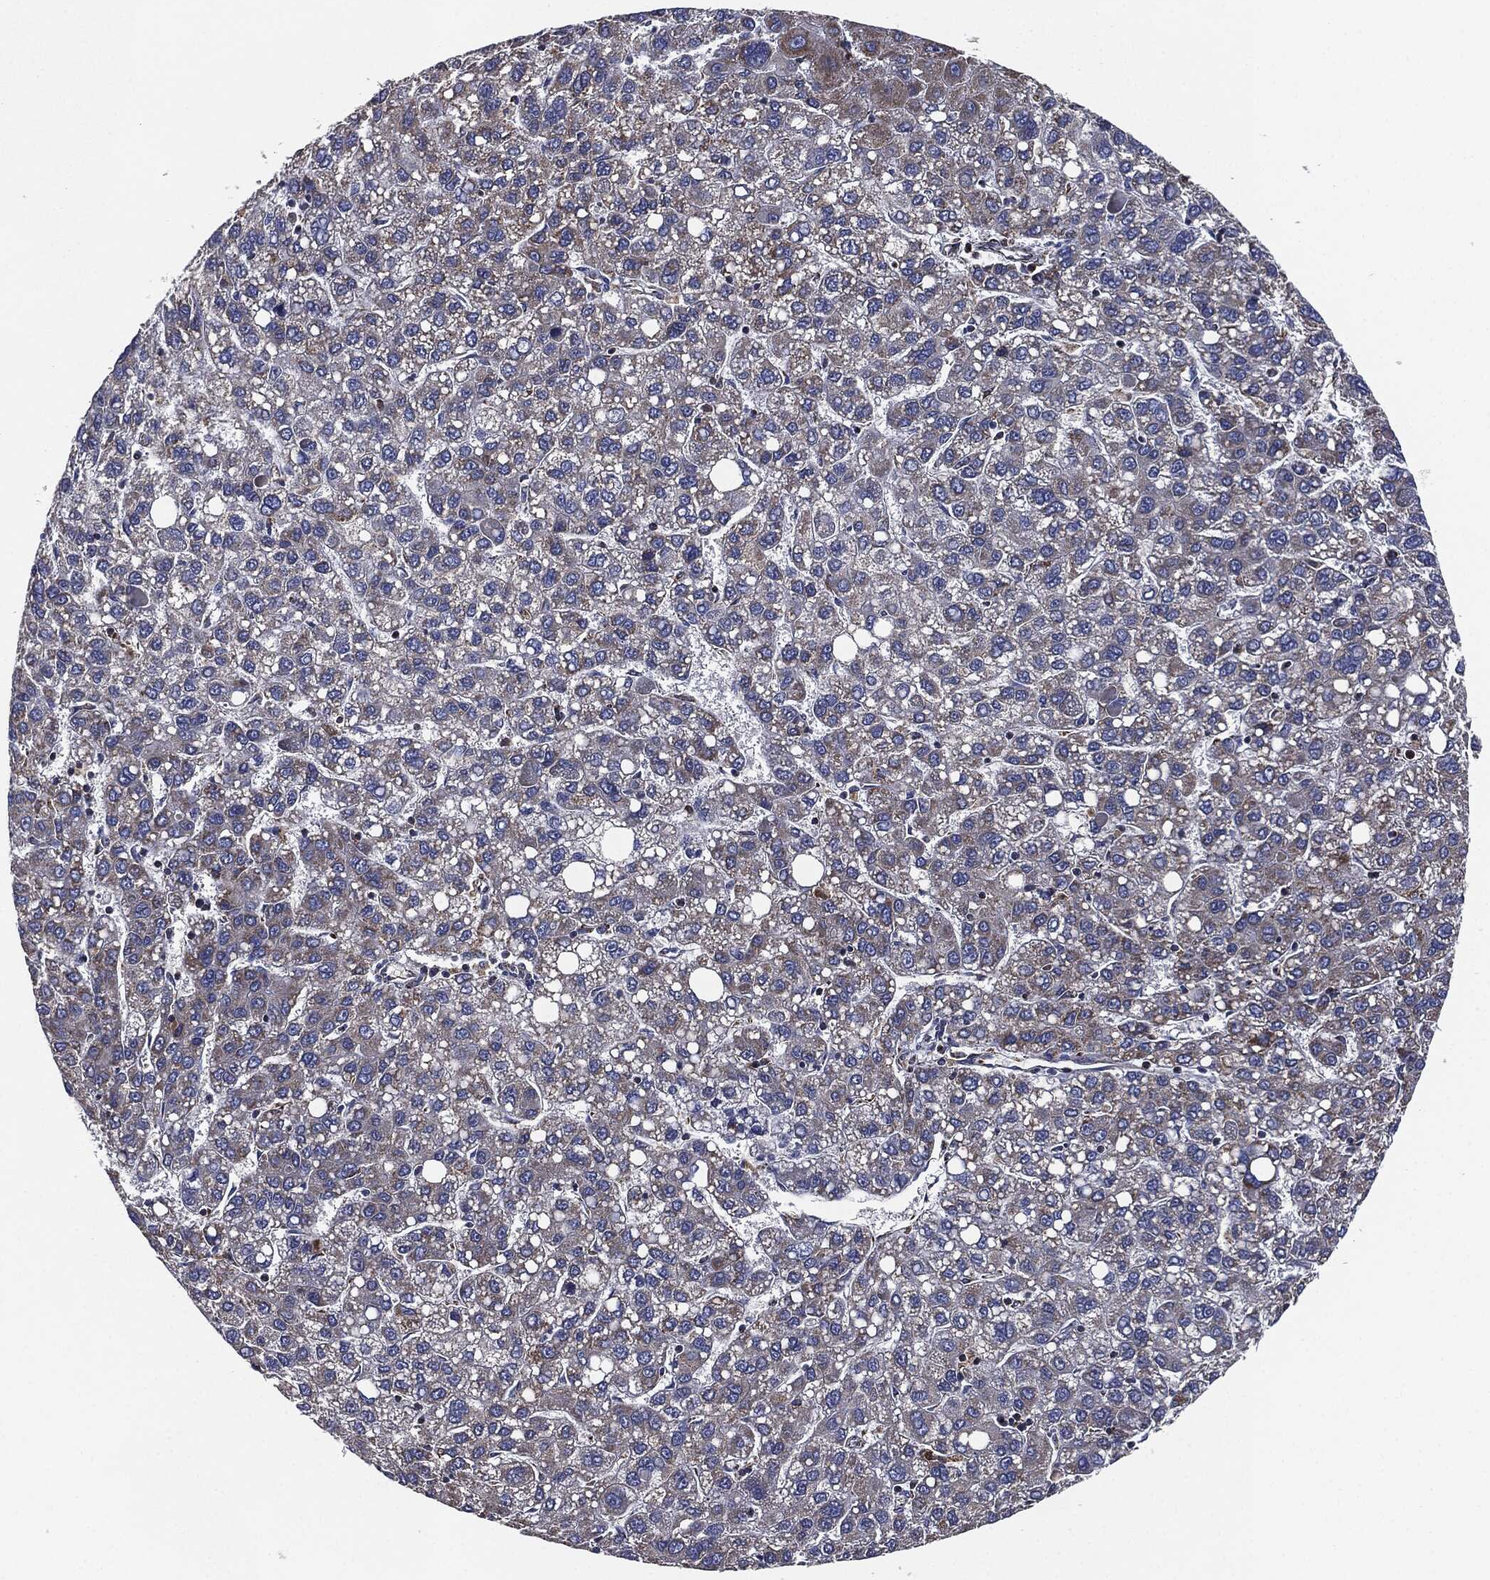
{"staining": {"intensity": "weak", "quantity": "25%-75%", "location": "cytoplasmic/membranous"}, "tissue": "liver cancer", "cell_type": "Tumor cells", "image_type": "cancer", "snomed": [{"axis": "morphology", "description": "Carcinoma, Hepatocellular, NOS"}, {"axis": "topography", "description": "Liver"}], "caption": "This is a photomicrograph of immunohistochemistry staining of hepatocellular carcinoma (liver), which shows weak expression in the cytoplasmic/membranous of tumor cells.", "gene": "NDUFV2", "patient": {"sex": "female", "age": 82}}